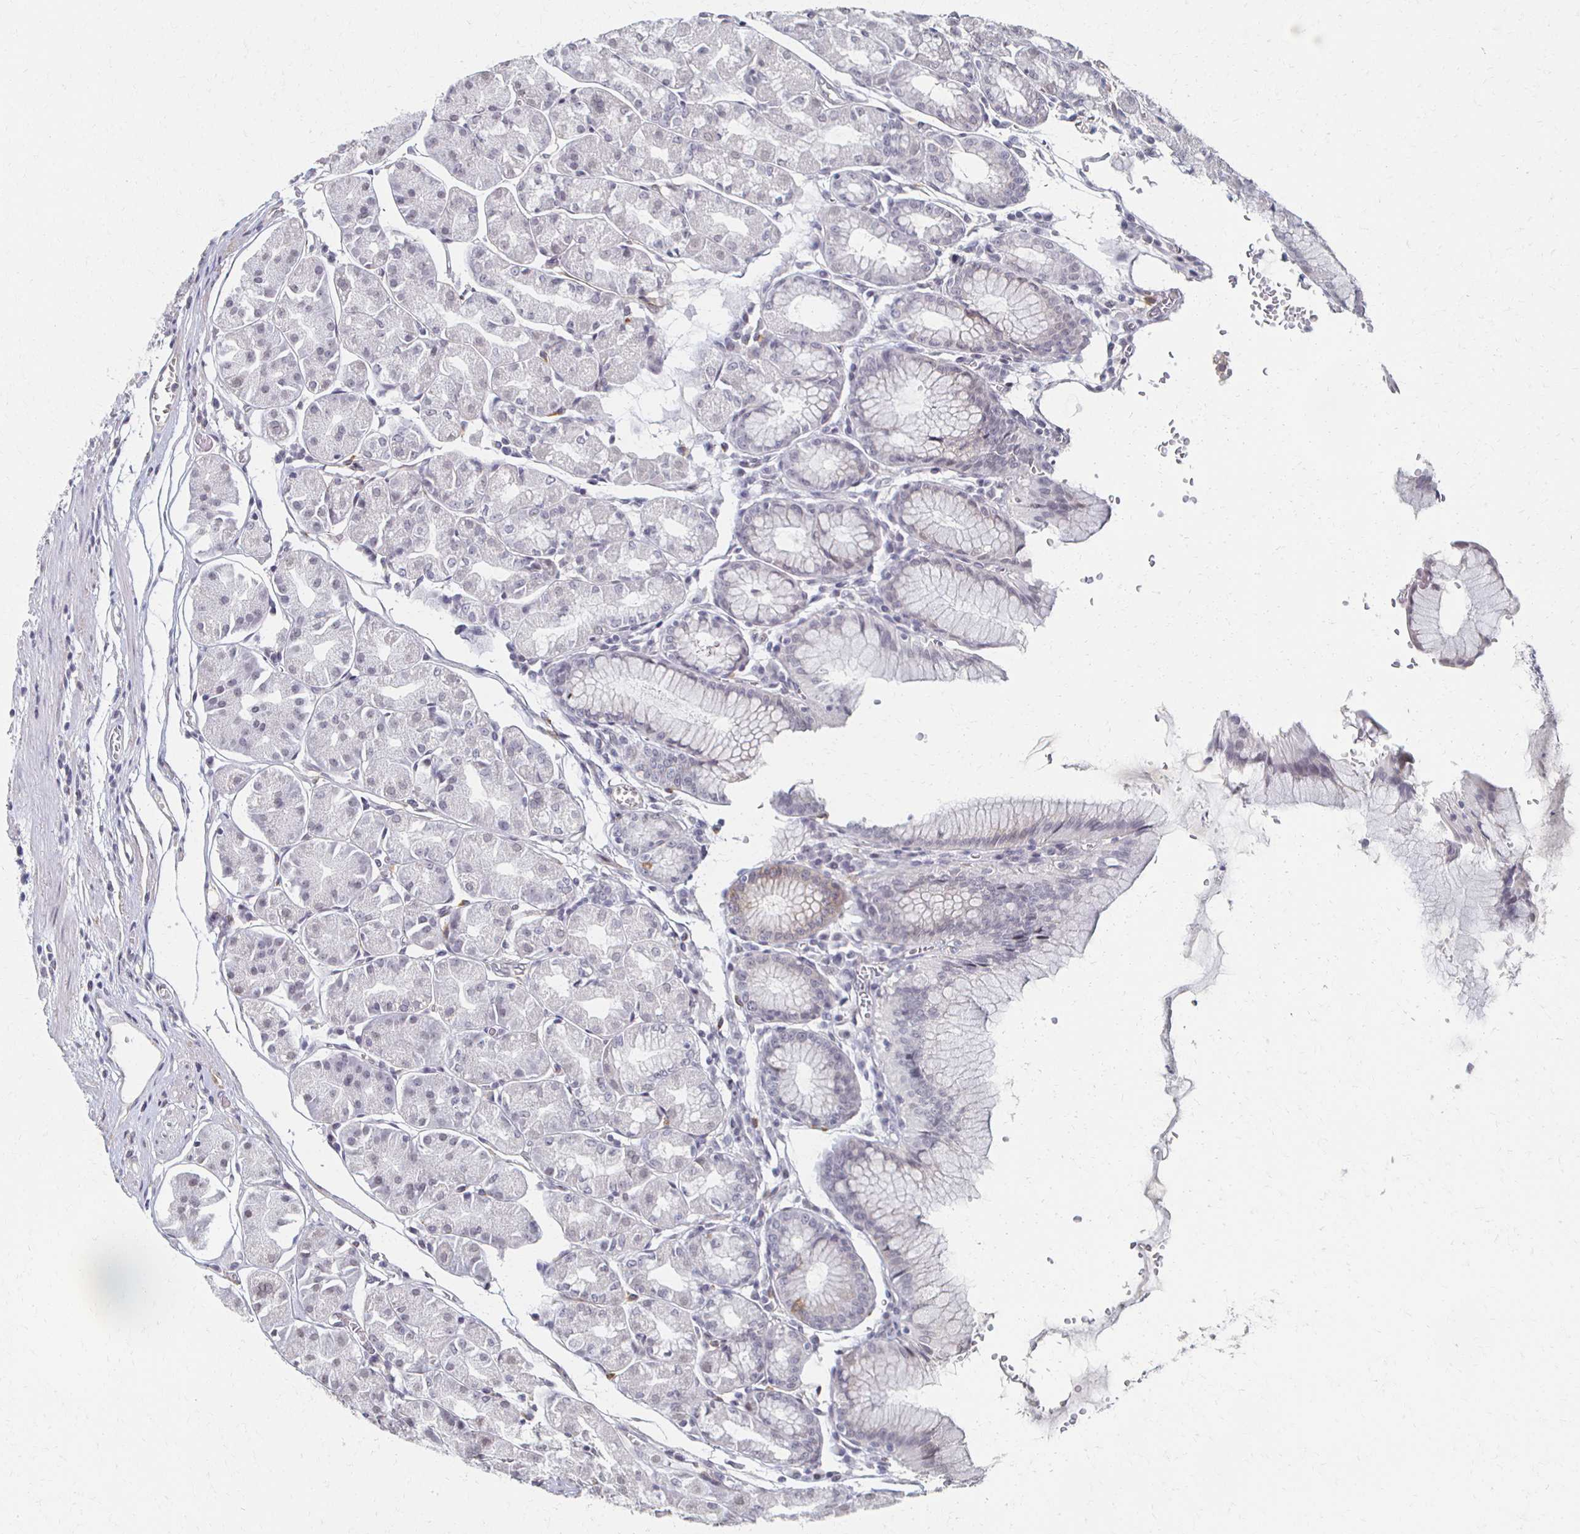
{"staining": {"intensity": "weak", "quantity": "<25%", "location": "cytoplasmic/membranous"}, "tissue": "stomach", "cell_type": "Glandular cells", "image_type": "normal", "snomed": [{"axis": "morphology", "description": "Normal tissue, NOS"}, {"axis": "topography", "description": "Stomach"}], "caption": "This is an immunohistochemistry (IHC) histopathology image of benign stomach. There is no positivity in glandular cells.", "gene": "DAB1", "patient": {"sex": "male", "age": 55}}